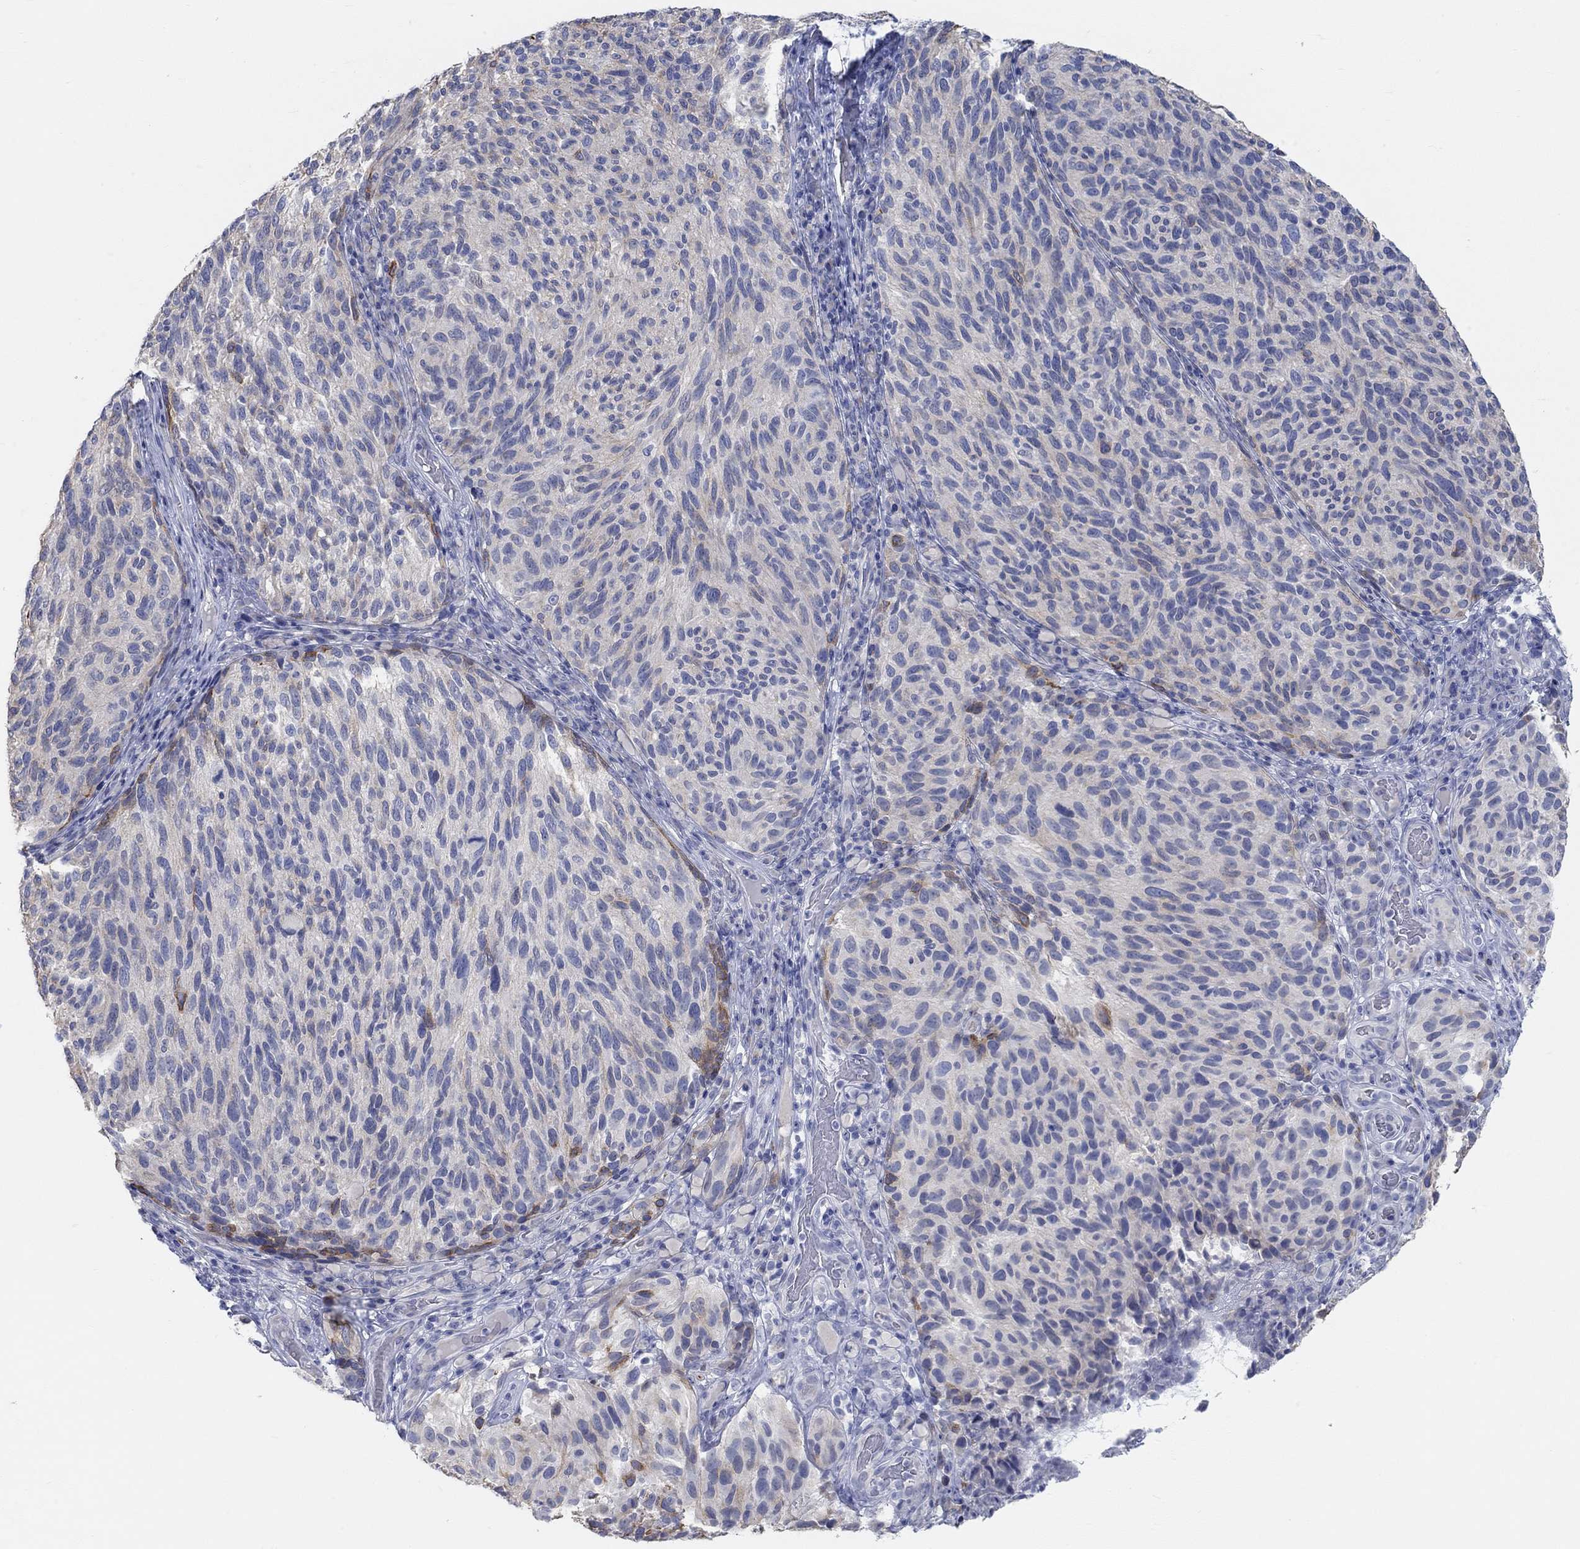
{"staining": {"intensity": "negative", "quantity": "none", "location": "none"}, "tissue": "melanoma", "cell_type": "Tumor cells", "image_type": "cancer", "snomed": [{"axis": "morphology", "description": "Malignant melanoma, NOS"}, {"axis": "topography", "description": "Skin"}], "caption": "An image of human malignant melanoma is negative for staining in tumor cells.", "gene": "NAV3", "patient": {"sex": "female", "age": 73}}